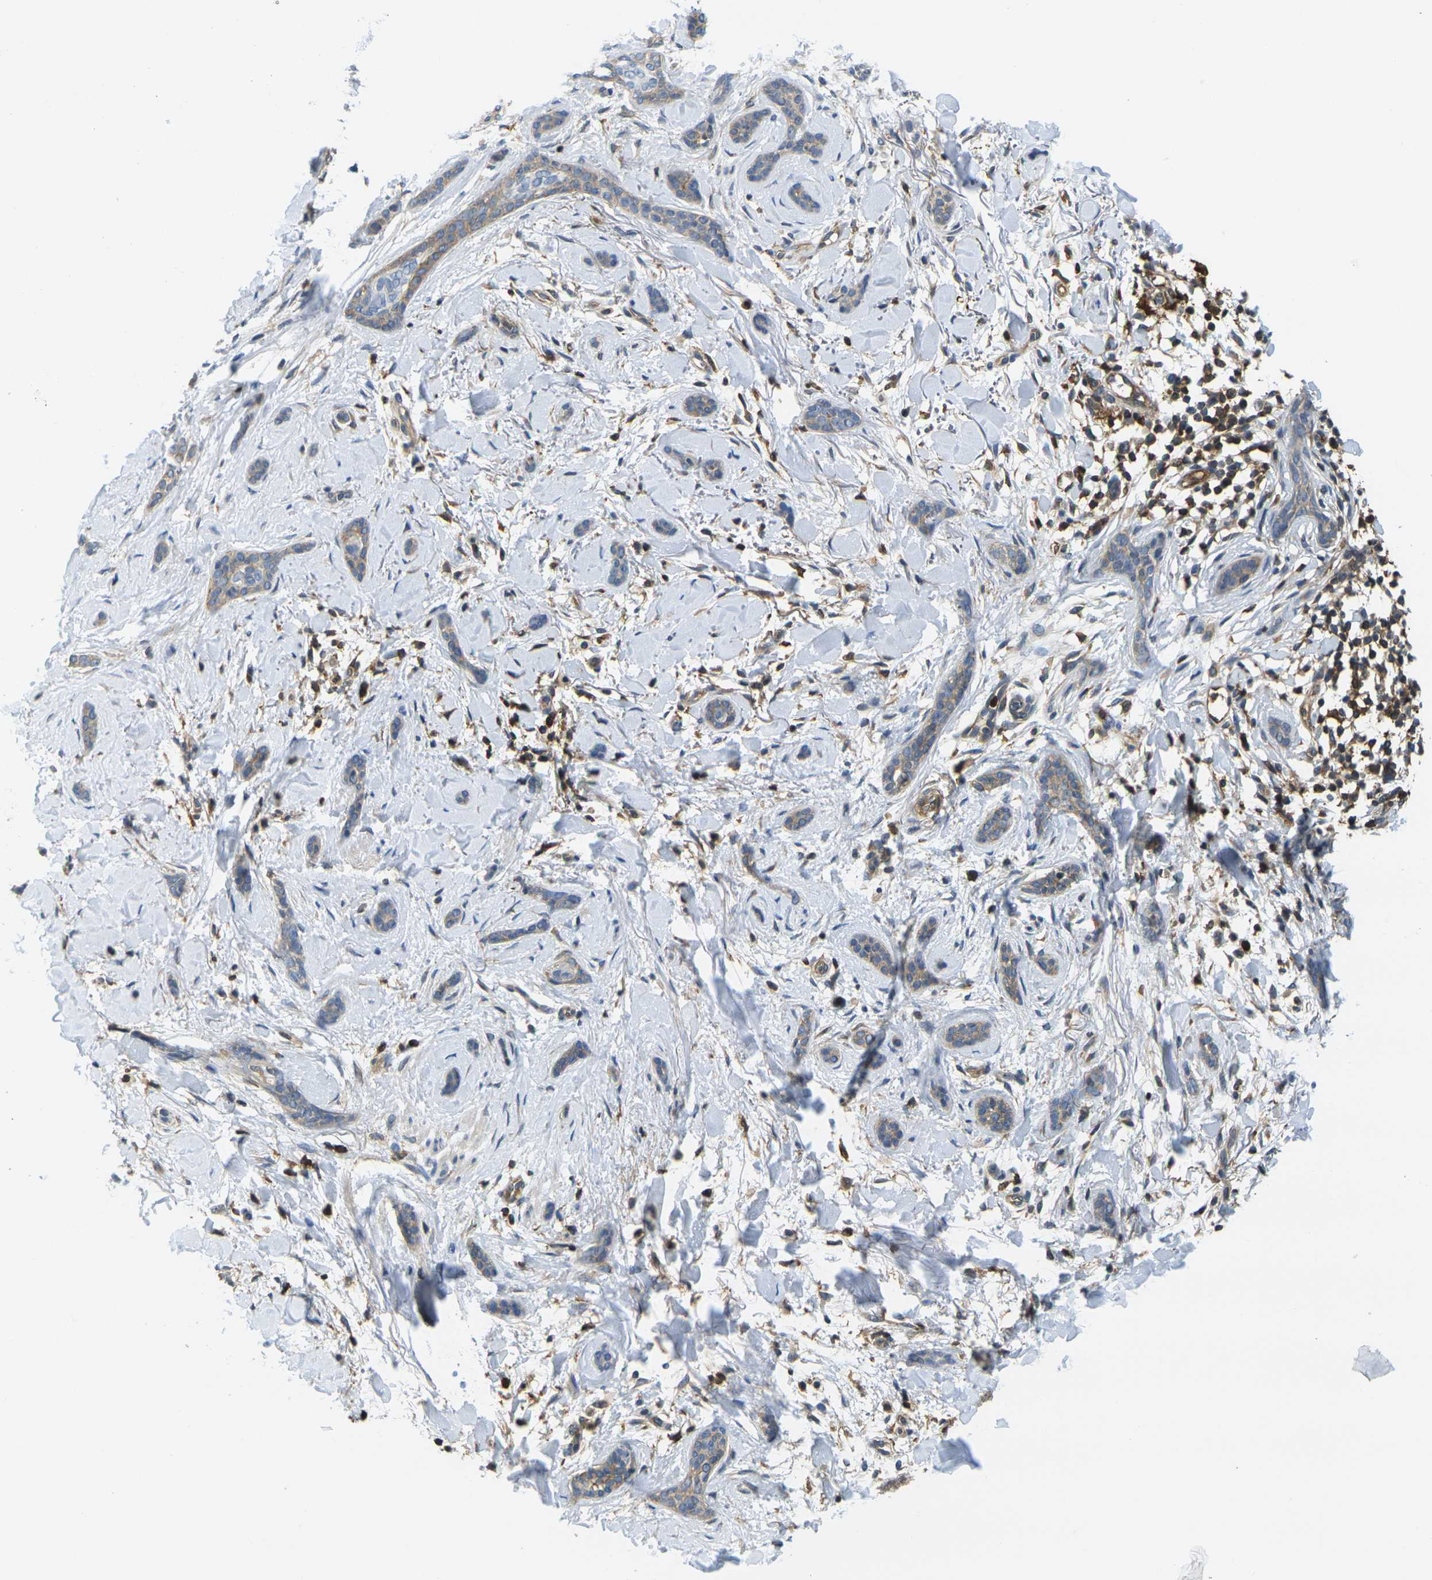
{"staining": {"intensity": "weak", "quantity": ">75%", "location": "cytoplasmic/membranous"}, "tissue": "skin cancer", "cell_type": "Tumor cells", "image_type": "cancer", "snomed": [{"axis": "morphology", "description": "Basal cell carcinoma"}, {"axis": "topography", "description": "Skin"}], "caption": "Tumor cells exhibit weak cytoplasmic/membranous expression in approximately >75% of cells in skin basal cell carcinoma.", "gene": "LASP1", "patient": {"sex": "female", "age": 58}}